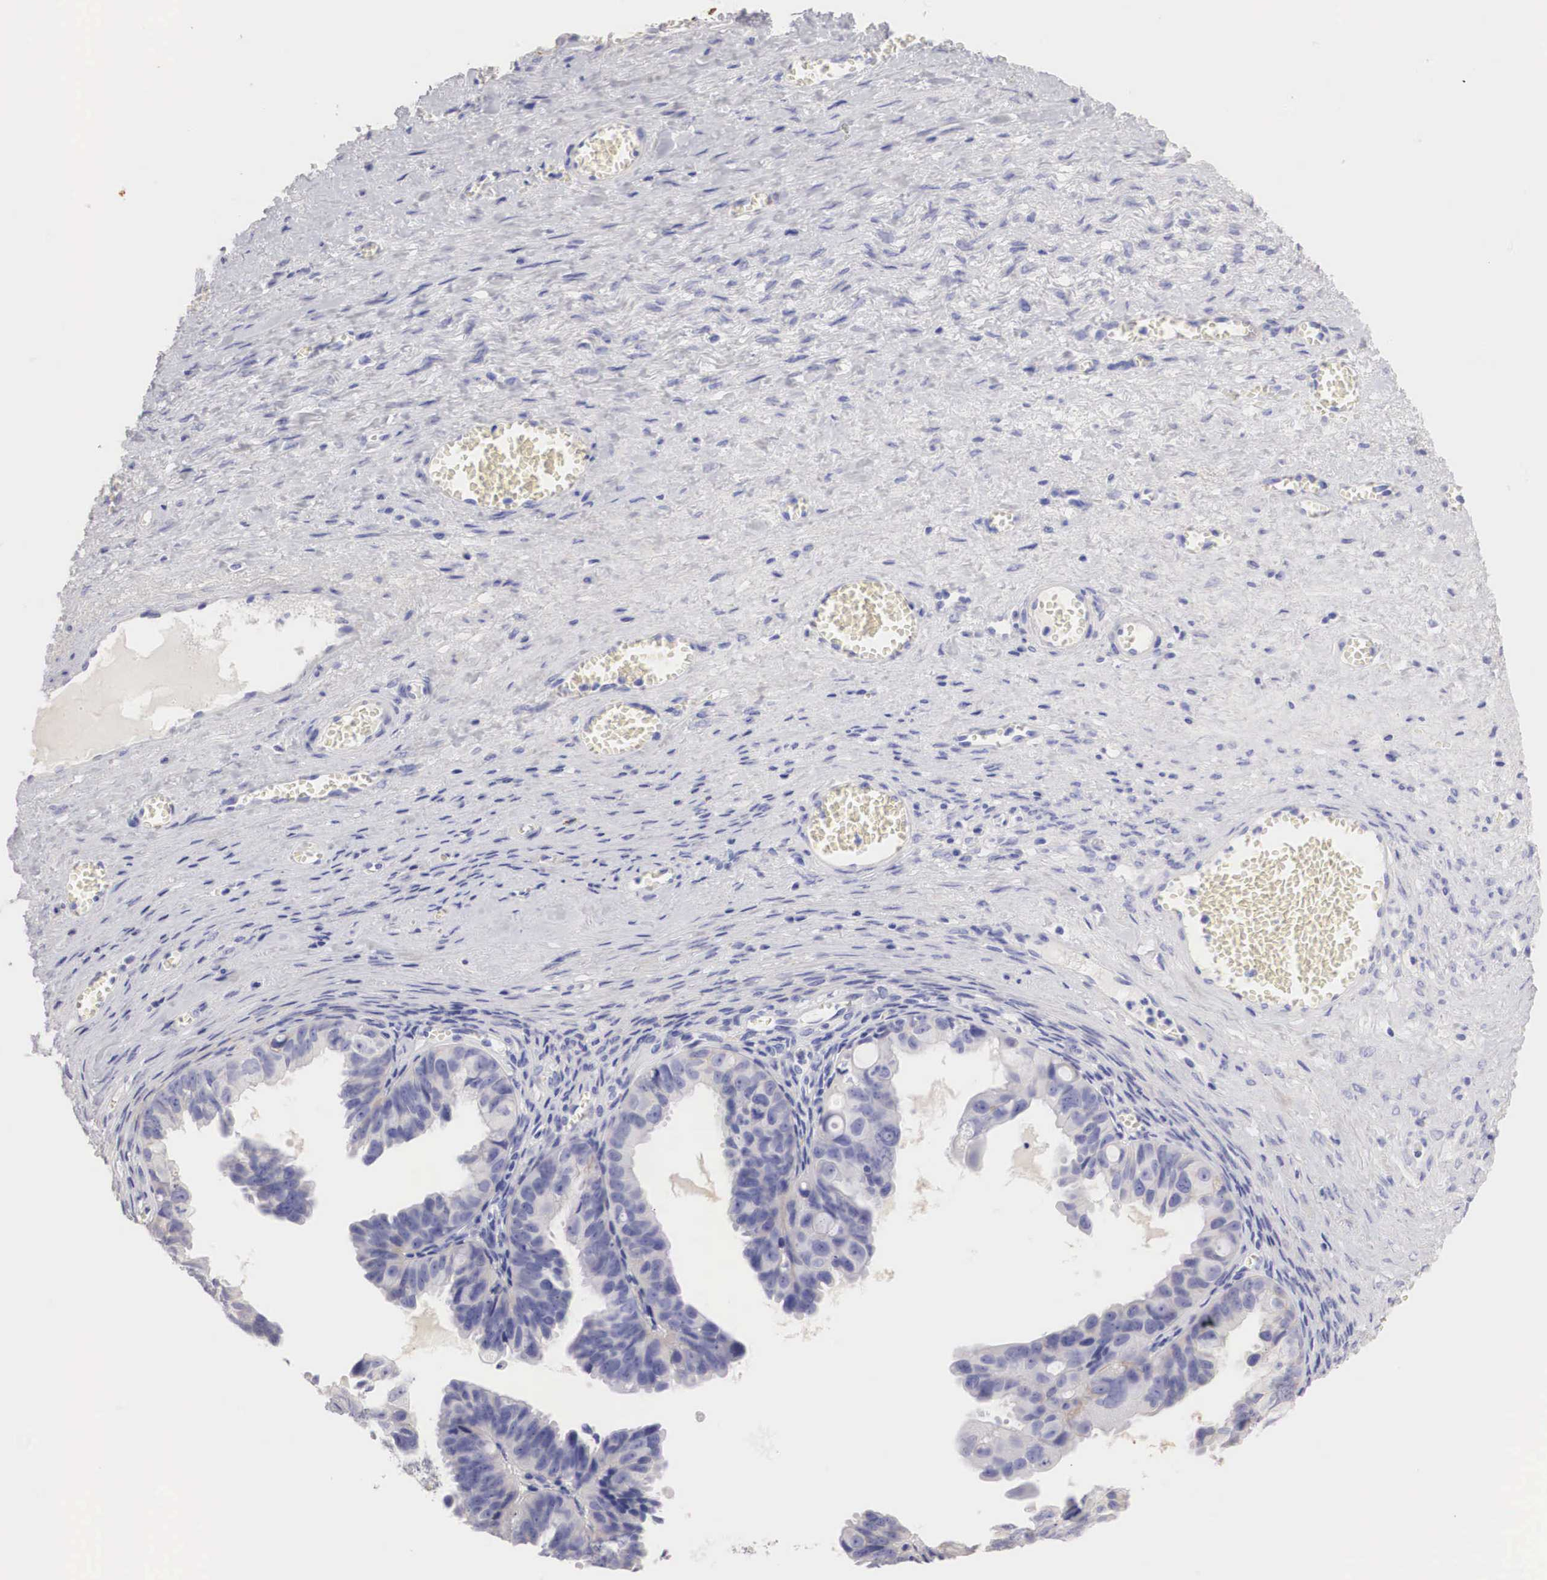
{"staining": {"intensity": "negative", "quantity": "none", "location": "none"}, "tissue": "ovarian cancer", "cell_type": "Tumor cells", "image_type": "cancer", "snomed": [{"axis": "morphology", "description": "Carcinoma, endometroid"}, {"axis": "topography", "description": "Ovary"}], "caption": "This histopathology image is of endometroid carcinoma (ovarian) stained with immunohistochemistry (IHC) to label a protein in brown with the nuclei are counter-stained blue. There is no staining in tumor cells.", "gene": "ERBB2", "patient": {"sex": "female", "age": 85}}